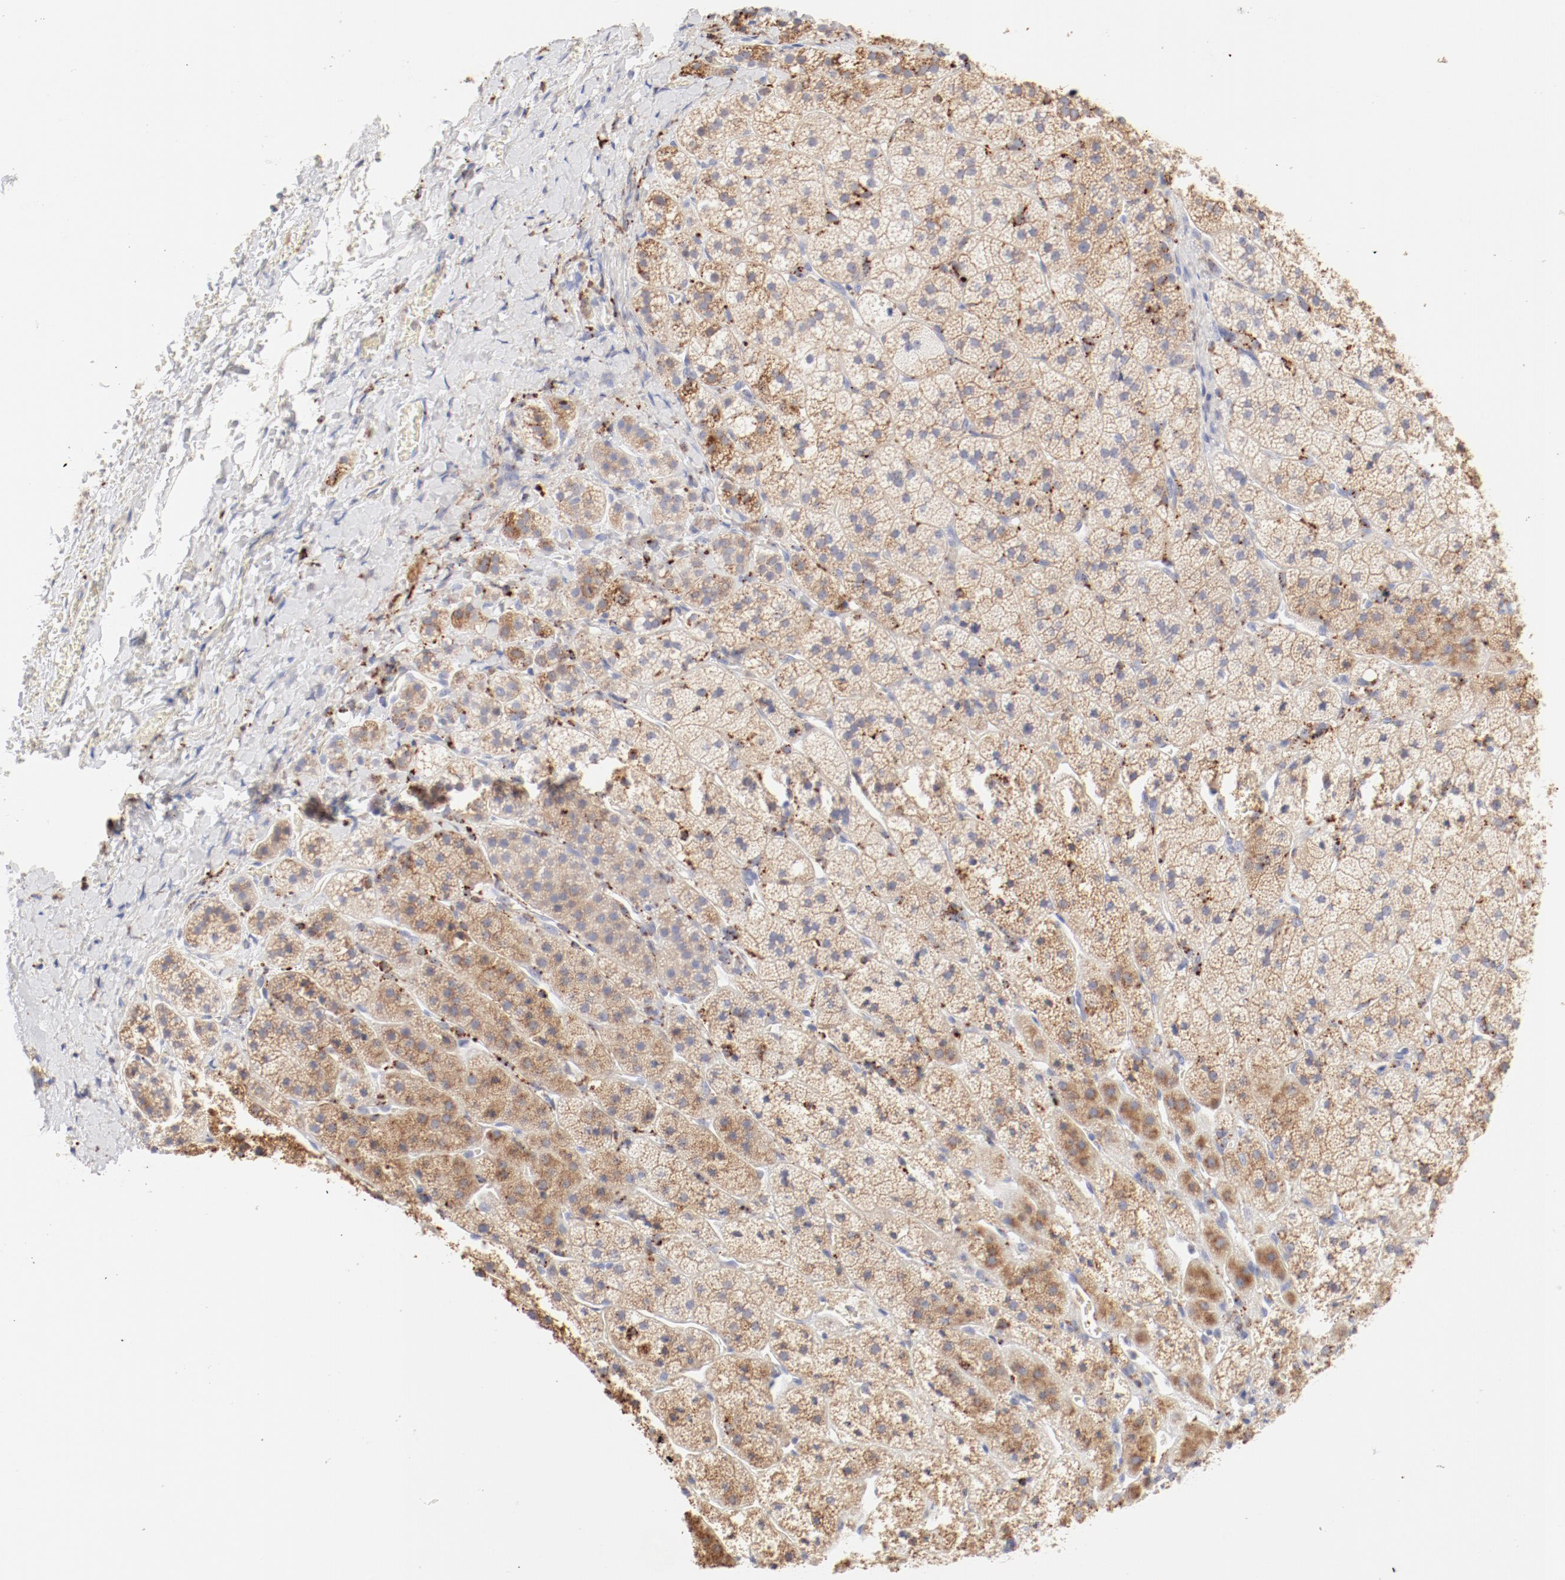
{"staining": {"intensity": "moderate", "quantity": ">75%", "location": "cytoplasmic/membranous"}, "tissue": "adrenal gland", "cell_type": "Glandular cells", "image_type": "normal", "snomed": [{"axis": "morphology", "description": "Normal tissue, NOS"}, {"axis": "topography", "description": "Adrenal gland"}], "caption": "Protein staining reveals moderate cytoplasmic/membranous expression in about >75% of glandular cells in normal adrenal gland.", "gene": "CTSH", "patient": {"sex": "female", "age": 44}}